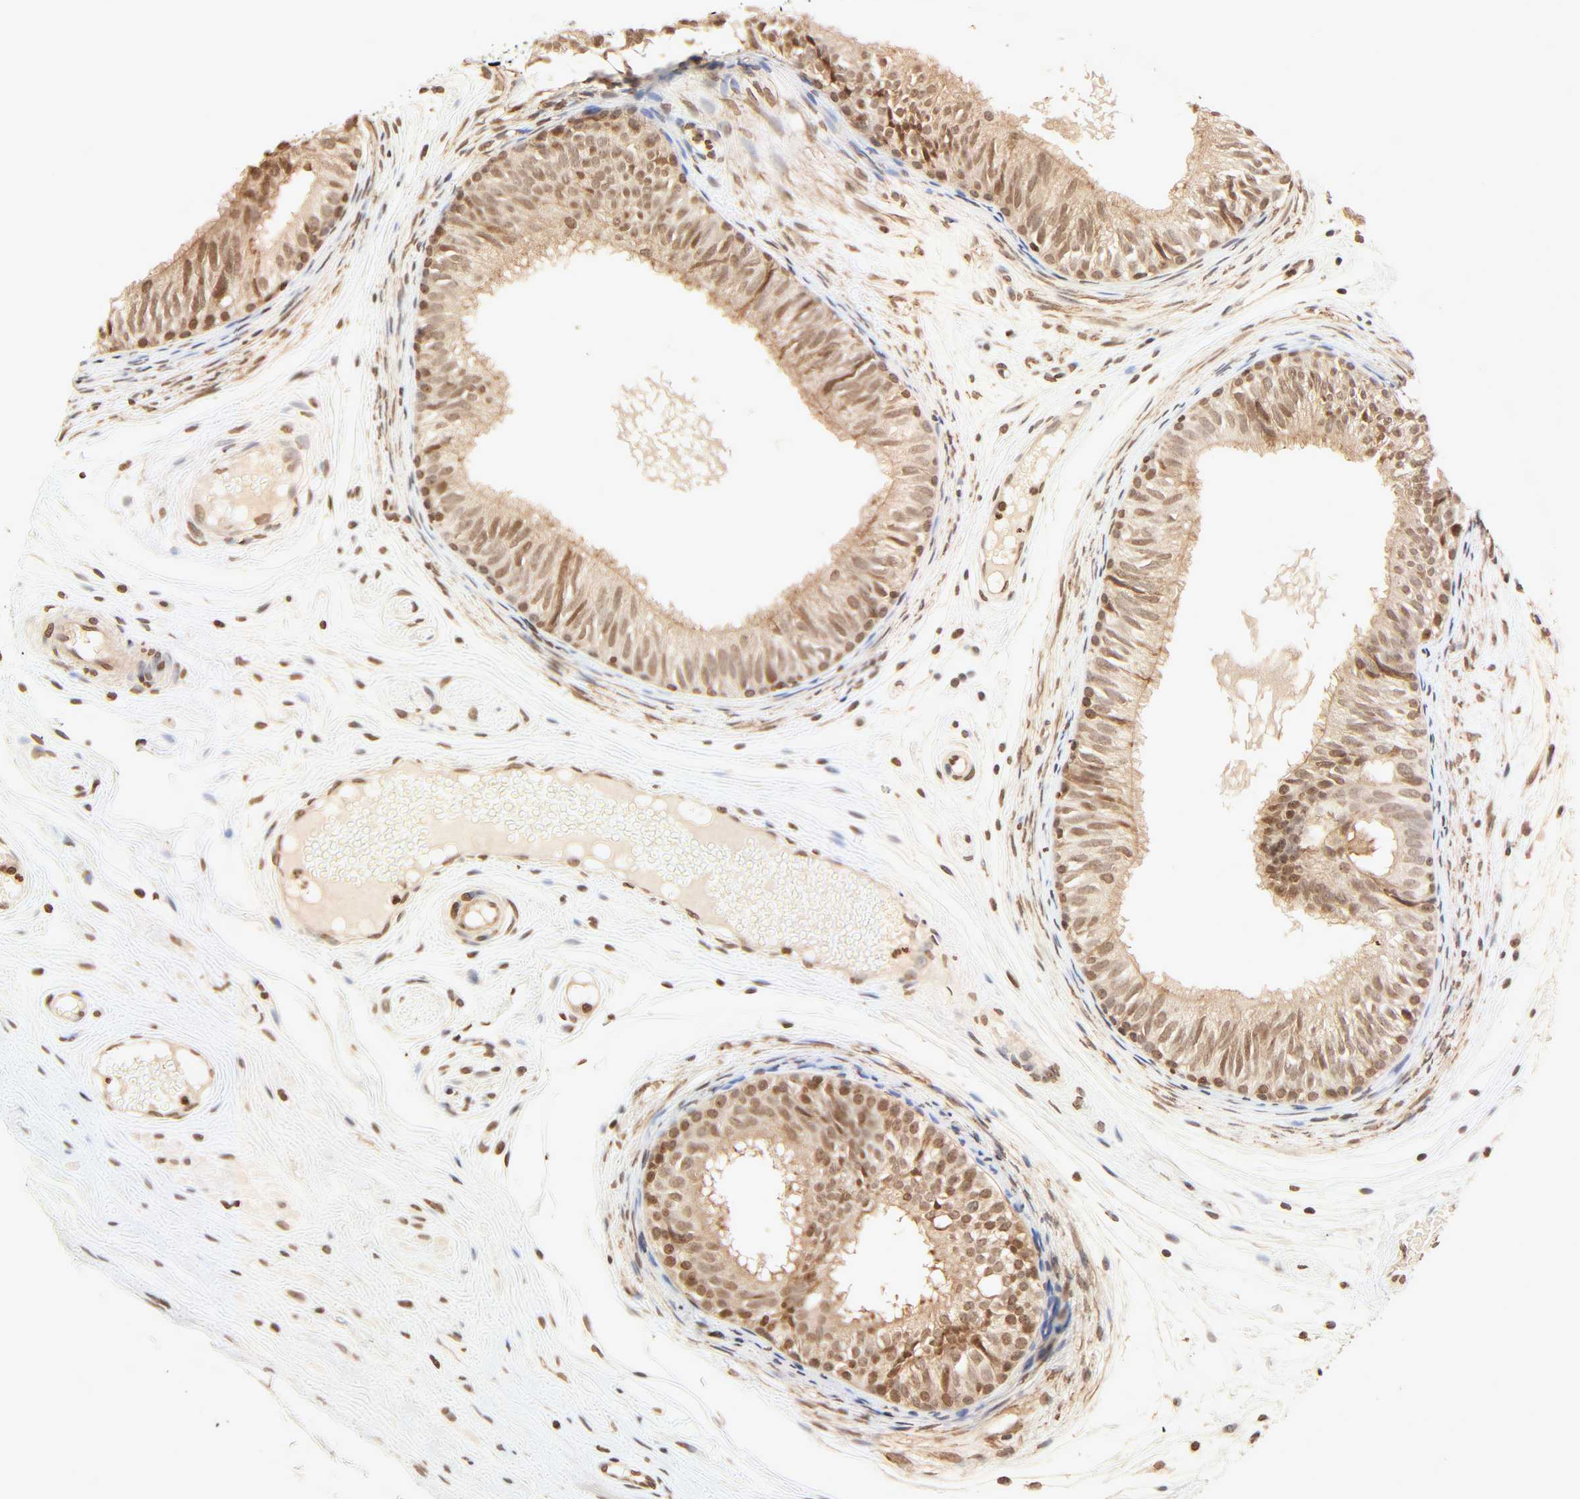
{"staining": {"intensity": "strong", "quantity": ">75%", "location": "cytoplasmic/membranous,nuclear"}, "tissue": "epididymis", "cell_type": "Glandular cells", "image_type": "normal", "snomed": [{"axis": "morphology", "description": "Normal tissue, NOS"}, {"axis": "morphology", "description": "Atrophy, NOS"}, {"axis": "topography", "description": "Testis"}, {"axis": "topography", "description": "Epididymis"}], "caption": "Strong cytoplasmic/membranous,nuclear expression is identified in about >75% of glandular cells in unremarkable epididymis. (DAB IHC, brown staining for protein, blue staining for nuclei).", "gene": "TBL1X", "patient": {"sex": "male", "age": 18}}